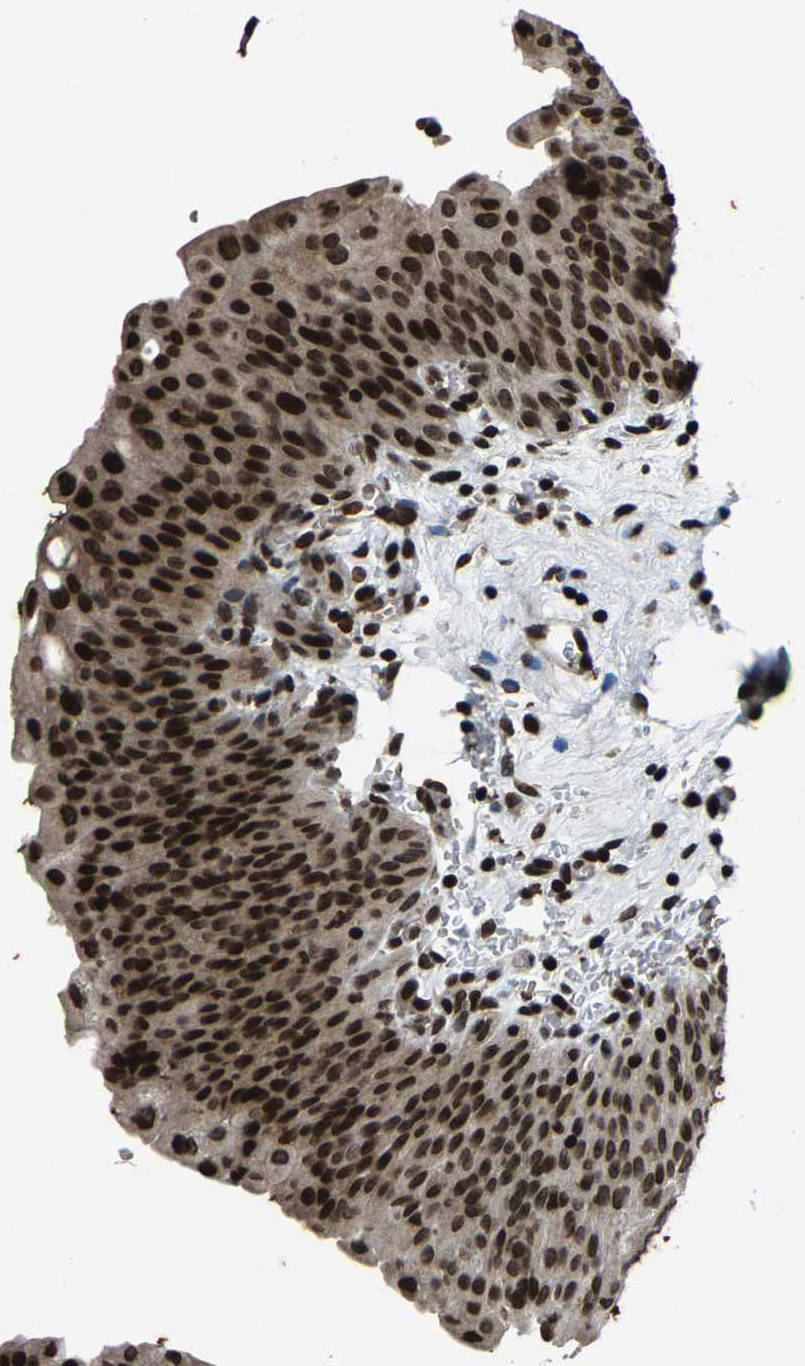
{"staining": {"intensity": "strong", "quantity": ">75%", "location": "nuclear"}, "tissue": "urinary bladder", "cell_type": "Urothelial cells", "image_type": "normal", "snomed": [{"axis": "morphology", "description": "Normal tissue, NOS"}, {"axis": "morphology", "description": "Dysplasia, NOS"}, {"axis": "topography", "description": "Urinary bladder"}], "caption": "Immunohistochemical staining of normal urinary bladder reveals high levels of strong nuclear staining in approximately >75% of urothelial cells. (Stains: DAB (3,3'-diaminobenzidine) in brown, nuclei in blue, Microscopy: brightfield microscopy at high magnification).", "gene": "H4C1", "patient": {"sex": "male", "age": 35}}